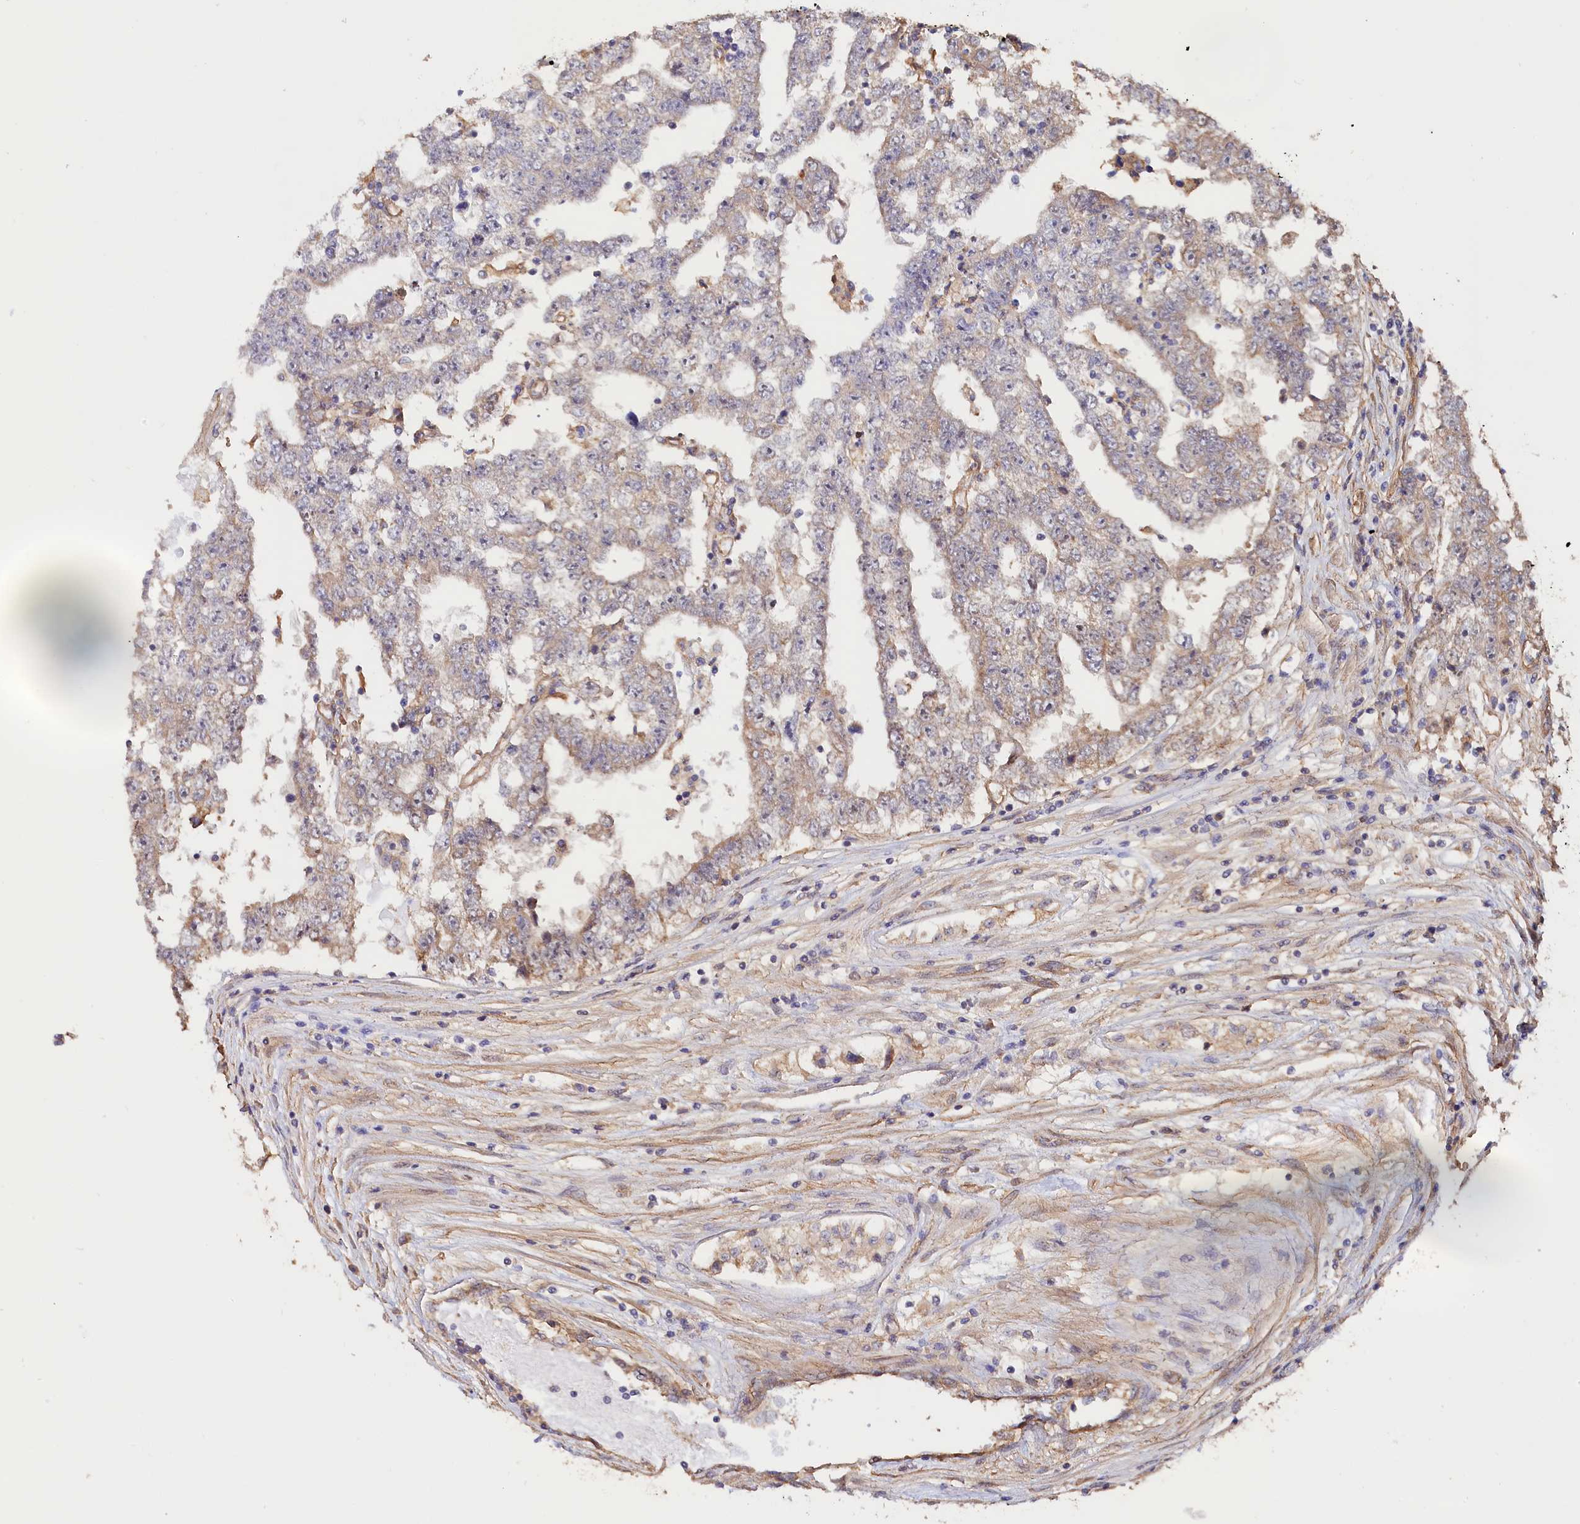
{"staining": {"intensity": "negative", "quantity": "none", "location": "none"}, "tissue": "testis cancer", "cell_type": "Tumor cells", "image_type": "cancer", "snomed": [{"axis": "morphology", "description": "Carcinoma, Embryonal, NOS"}, {"axis": "topography", "description": "Testis"}], "caption": "Testis embryonal carcinoma was stained to show a protein in brown. There is no significant expression in tumor cells.", "gene": "KATNB1", "patient": {"sex": "male", "age": 25}}